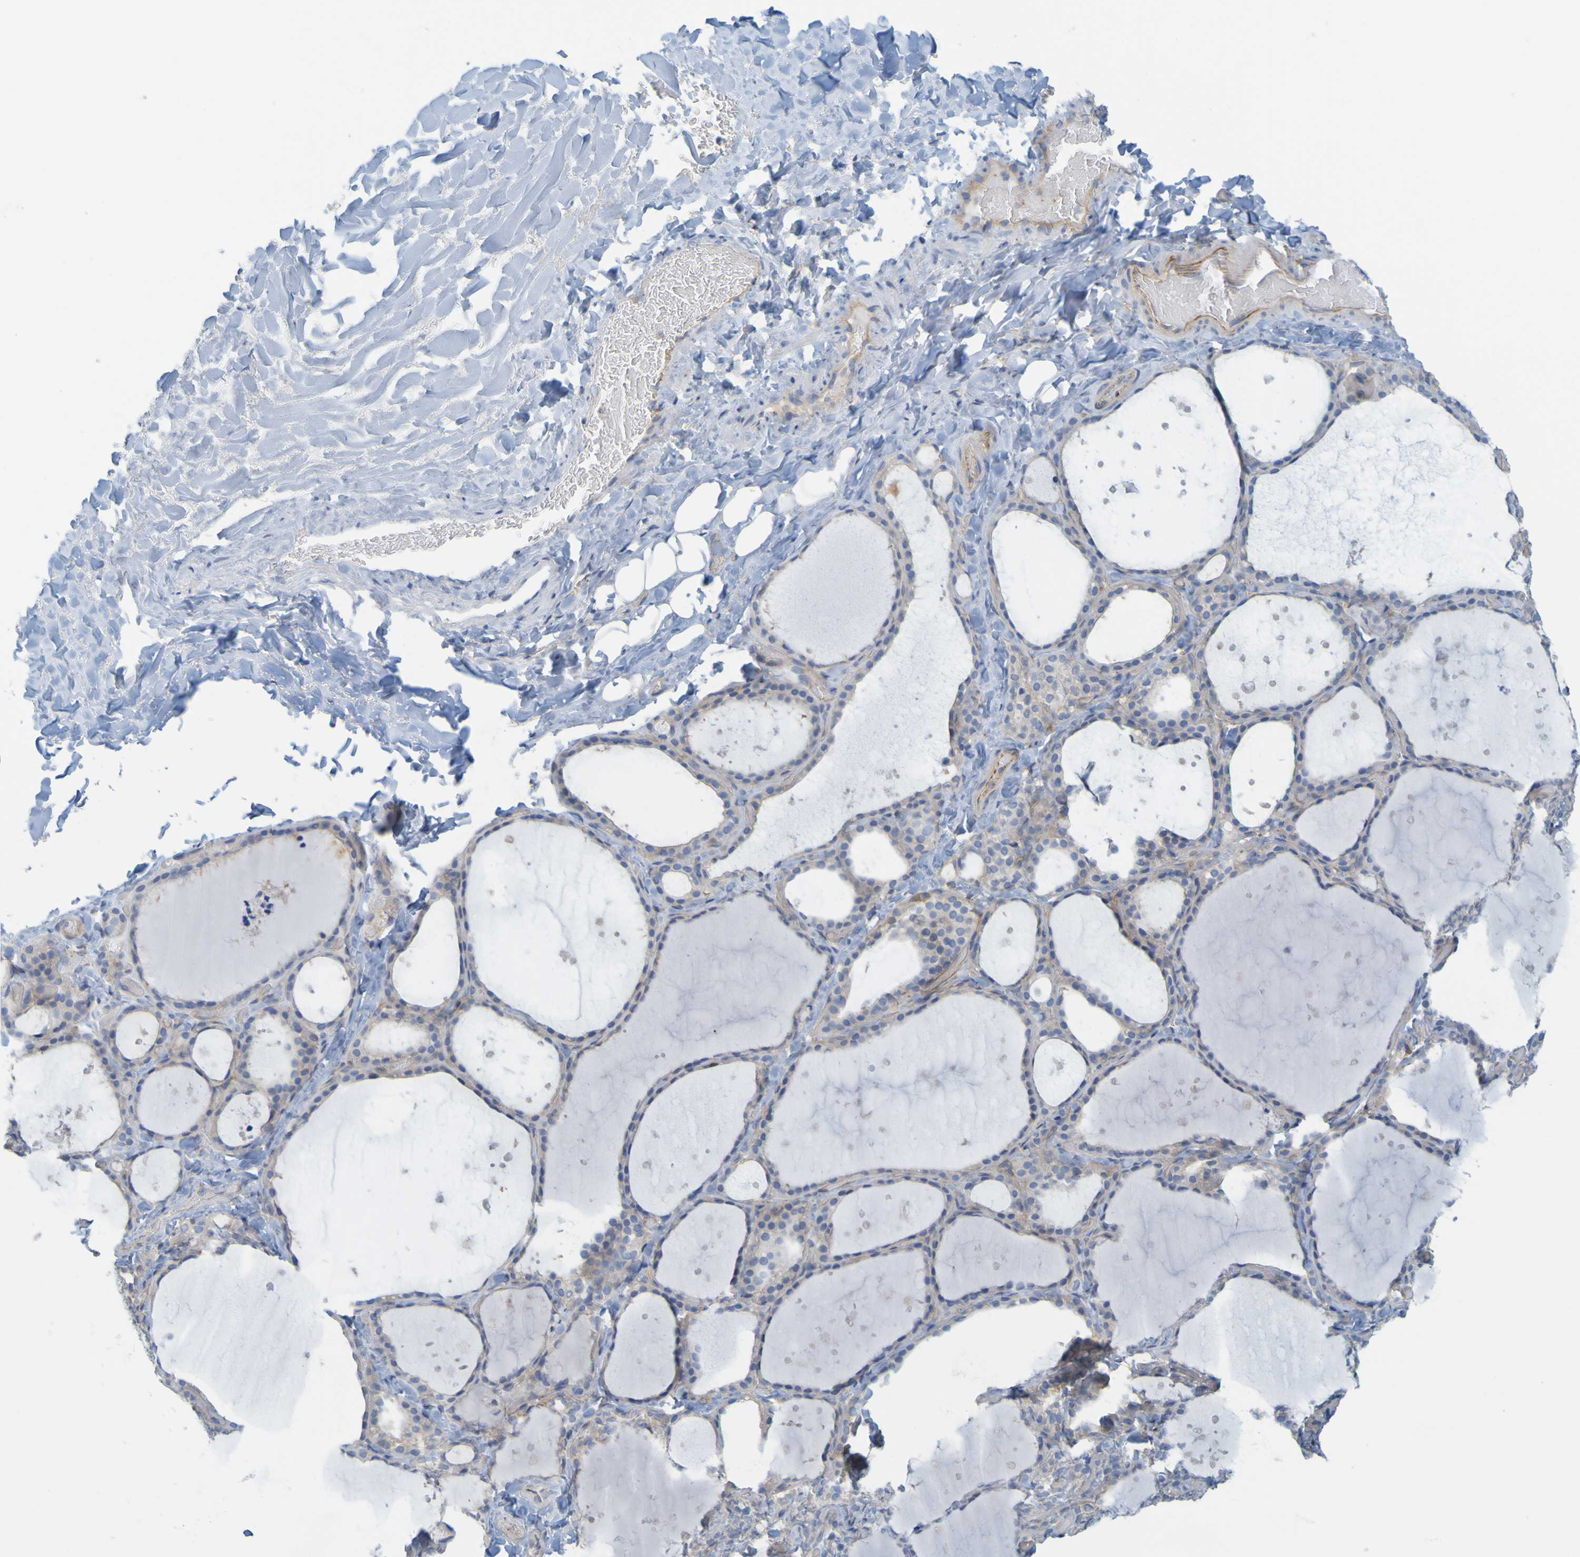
{"staining": {"intensity": "moderate", "quantity": "<25%", "location": "cytoplasmic/membranous"}, "tissue": "thyroid gland", "cell_type": "Glandular cells", "image_type": "normal", "snomed": [{"axis": "morphology", "description": "Normal tissue, NOS"}, {"axis": "topography", "description": "Thyroid gland"}], "caption": "Protein staining shows moderate cytoplasmic/membranous staining in approximately <25% of glandular cells in normal thyroid gland. (Stains: DAB in brown, nuclei in blue, Microscopy: brightfield microscopy at high magnification).", "gene": "APPL1", "patient": {"sex": "female", "age": 44}}